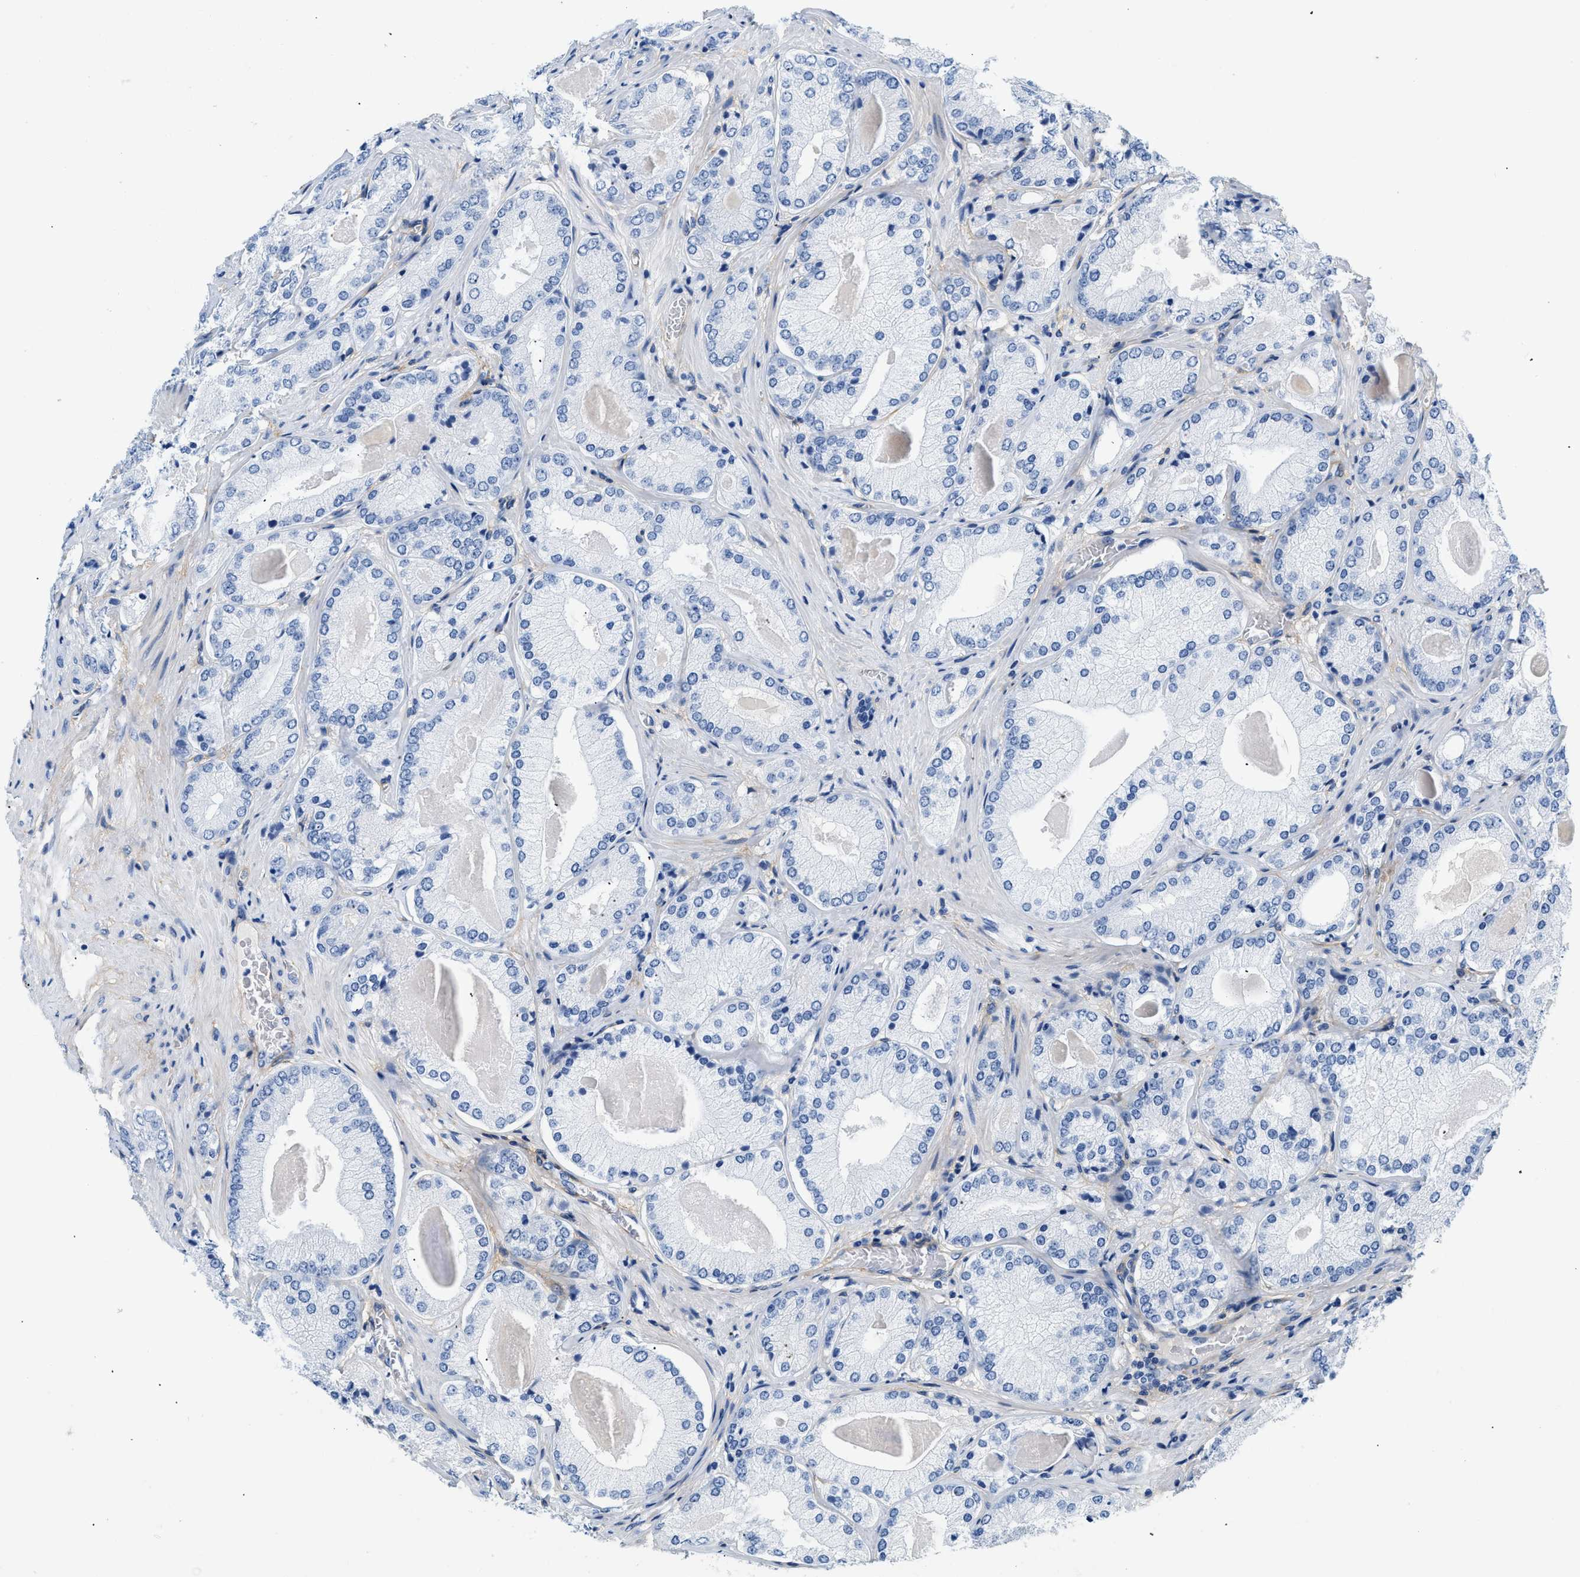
{"staining": {"intensity": "negative", "quantity": "none", "location": "none"}, "tissue": "prostate cancer", "cell_type": "Tumor cells", "image_type": "cancer", "snomed": [{"axis": "morphology", "description": "Adenocarcinoma, Low grade"}, {"axis": "topography", "description": "Prostate"}], "caption": "Immunohistochemistry (IHC) histopathology image of neoplastic tissue: human prostate cancer stained with DAB (3,3'-diaminobenzidine) reveals no significant protein expression in tumor cells.", "gene": "PDGFRB", "patient": {"sex": "male", "age": 65}}